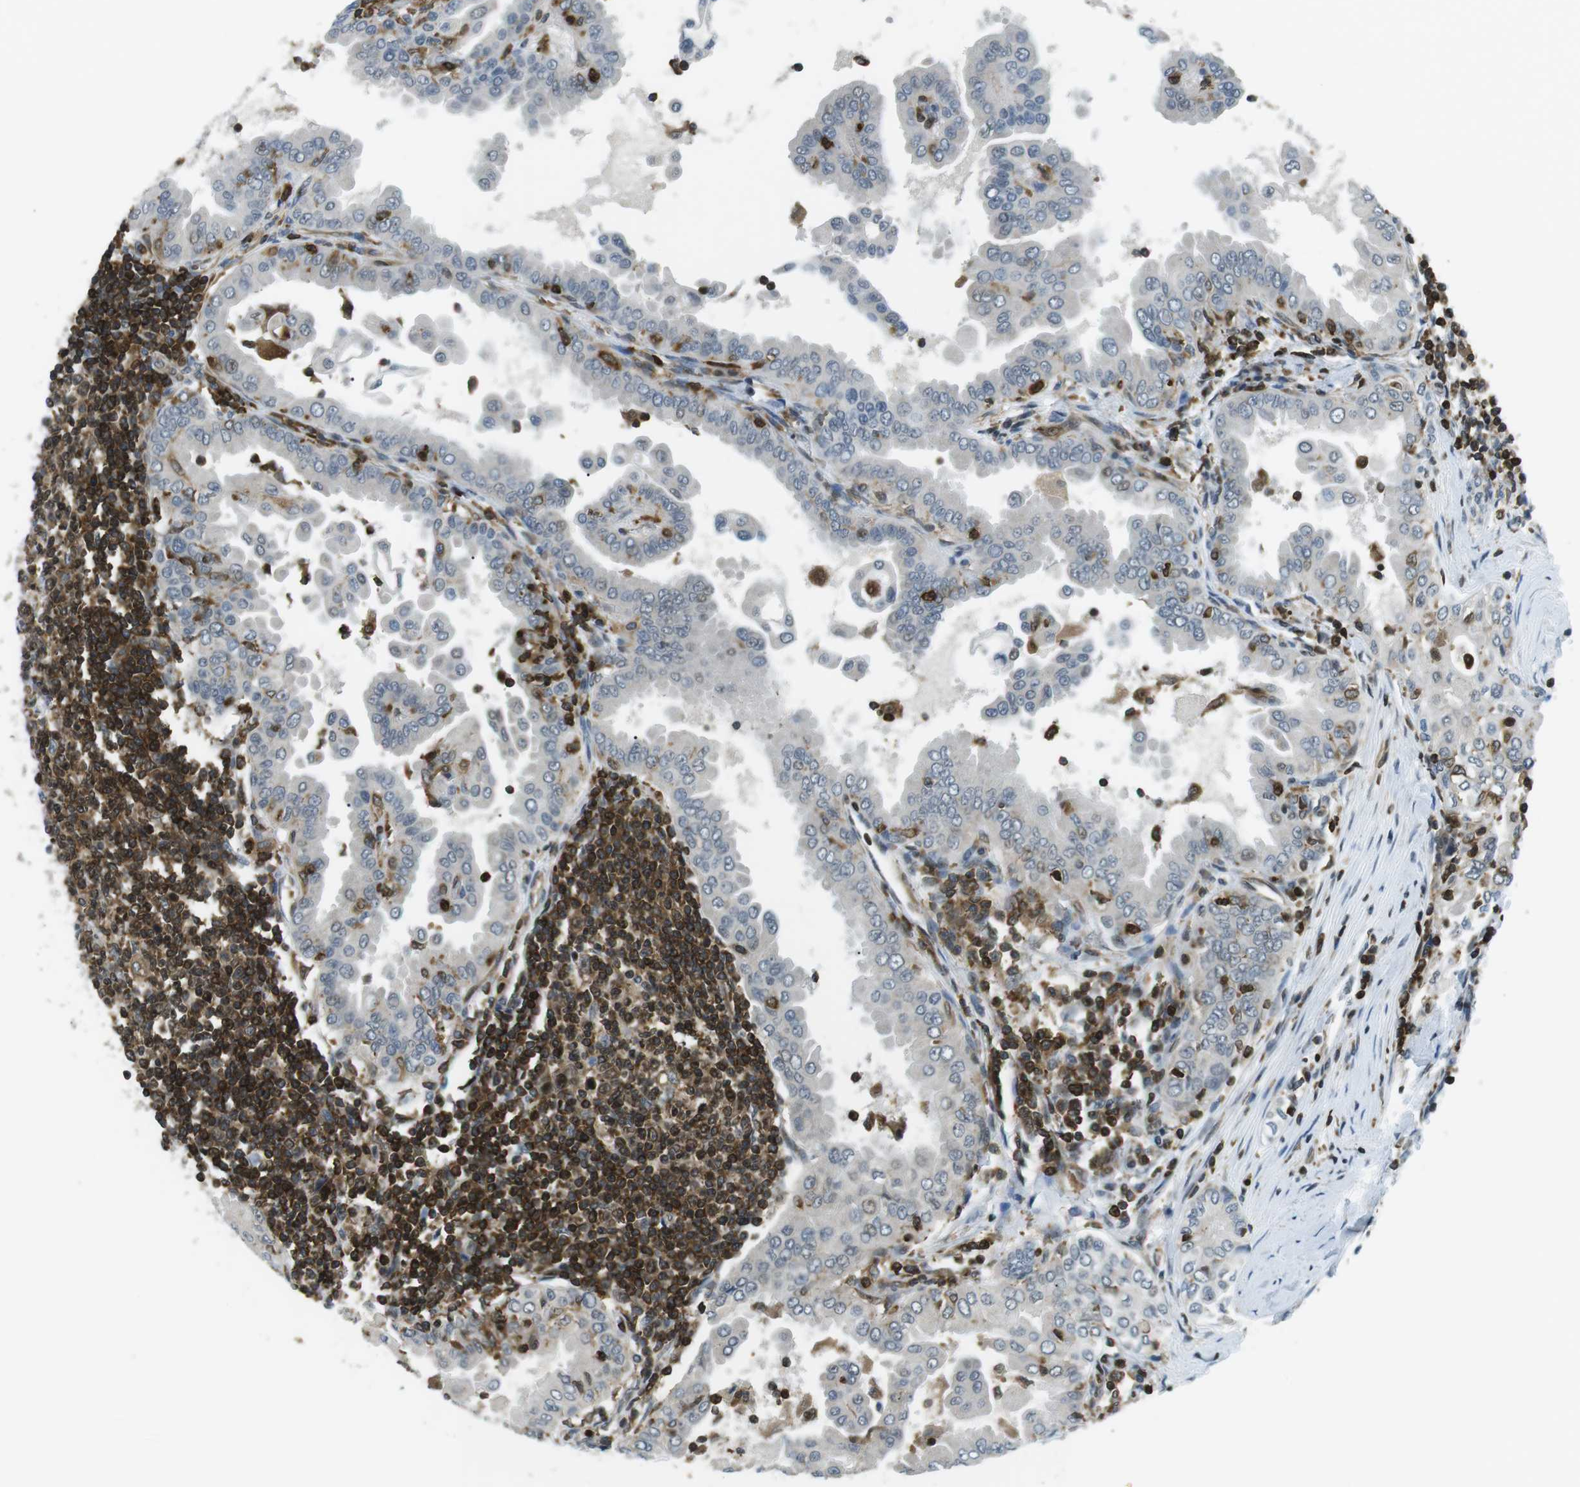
{"staining": {"intensity": "negative", "quantity": "none", "location": "none"}, "tissue": "thyroid cancer", "cell_type": "Tumor cells", "image_type": "cancer", "snomed": [{"axis": "morphology", "description": "Papillary adenocarcinoma, NOS"}, {"axis": "topography", "description": "Thyroid gland"}], "caption": "Immunohistochemistry of thyroid papillary adenocarcinoma reveals no expression in tumor cells. The staining is performed using DAB brown chromogen with nuclei counter-stained in using hematoxylin.", "gene": "STK10", "patient": {"sex": "male", "age": 33}}